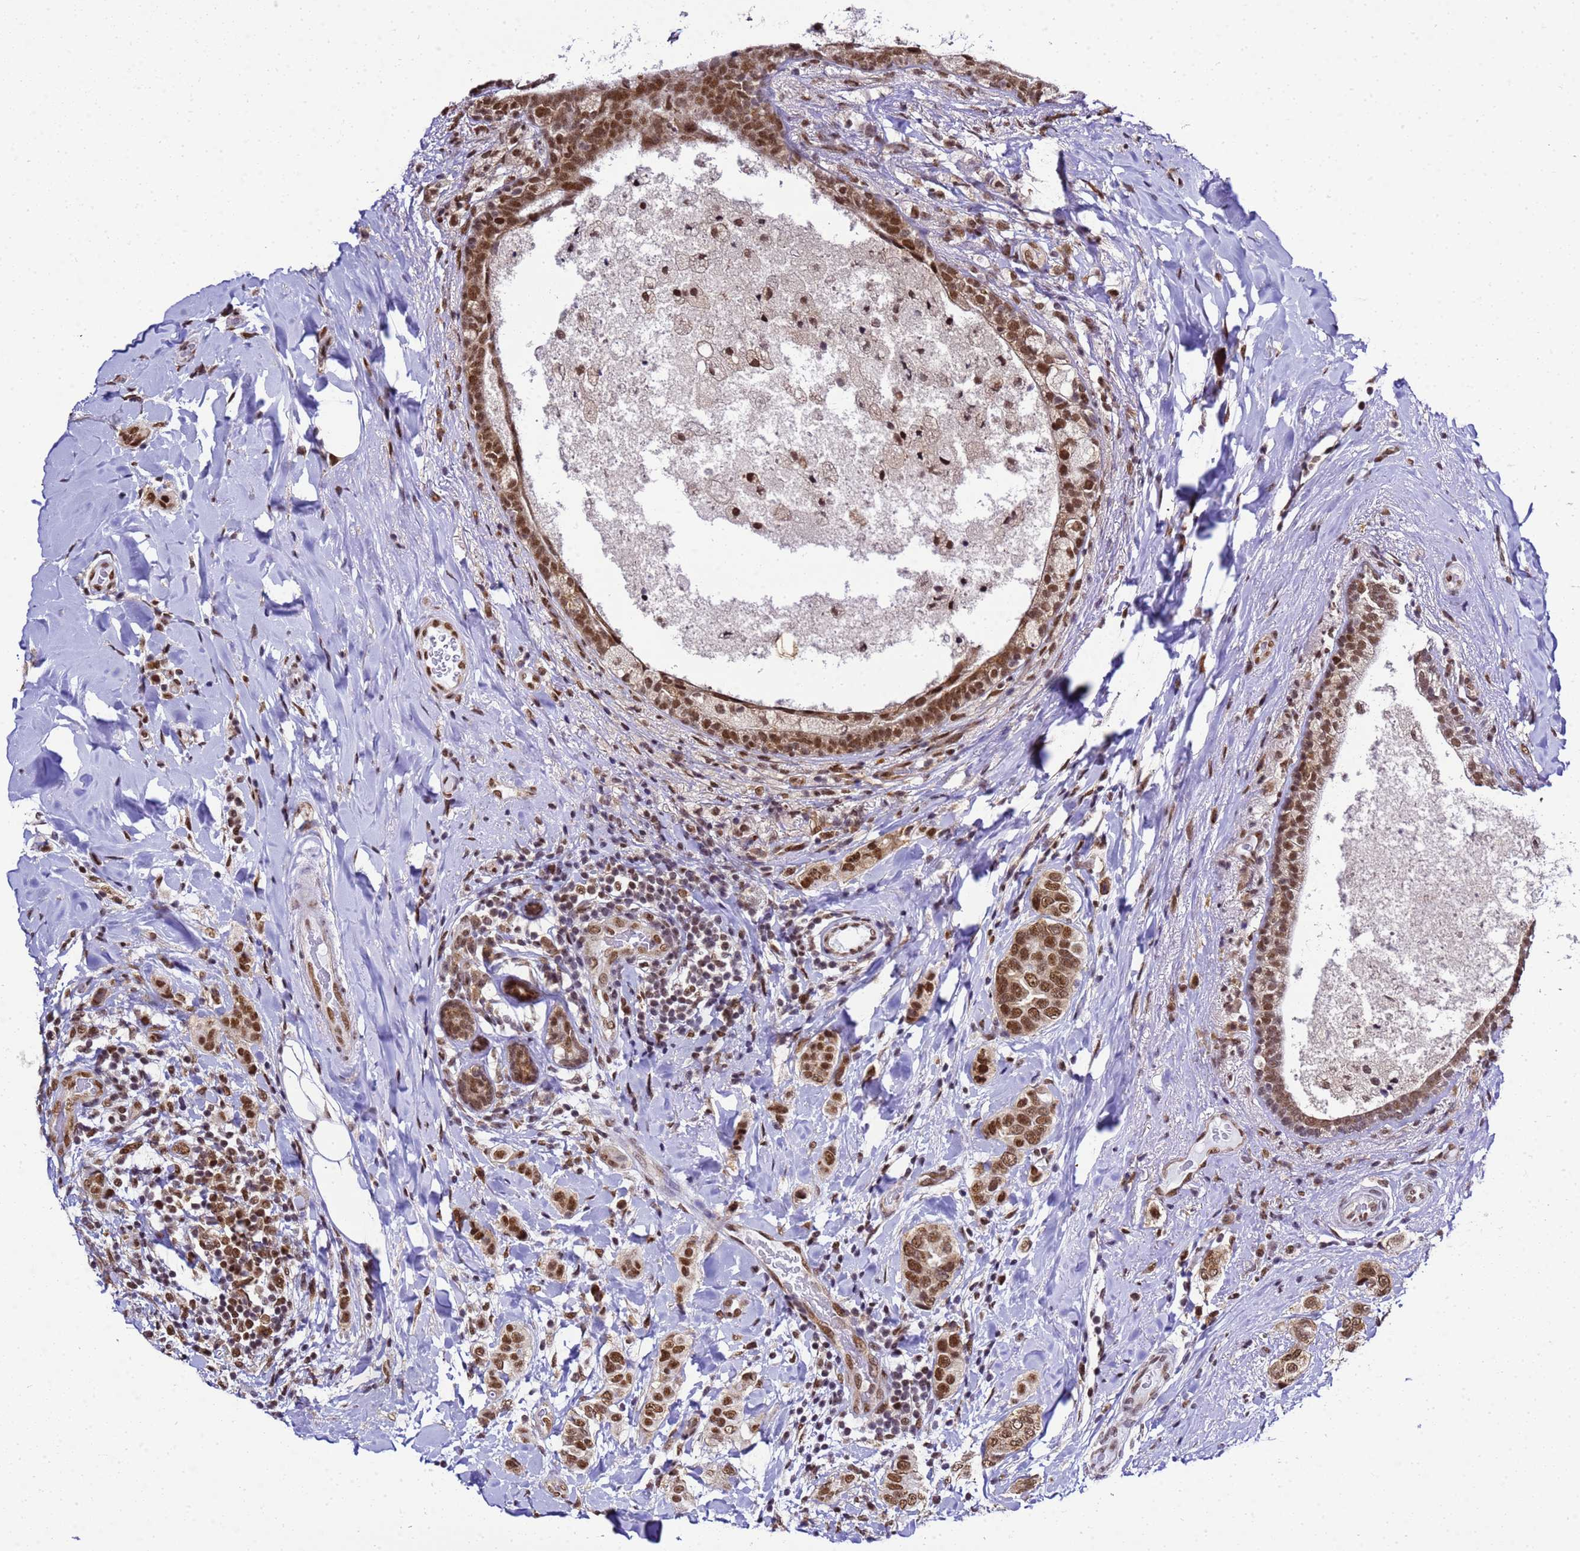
{"staining": {"intensity": "moderate", "quantity": ">75%", "location": "nuclear"}, "tissue": "breast cancer", "cell_type": "Tumor cells", "image_type": "cancer", "snomed": [{"axis": "morphology", "description": "Lobular carcinoma"}, {"axis": "topography", "description": "Breast"}], "caption": "This is an image of immunohistochemistry (IHC) staining of breast cancer (lobular carcinoma), which shows moderate expression in the nuclear of tumor cells.", "gene": "SMN1", "patient": {"sex": "female", "age": 51}}